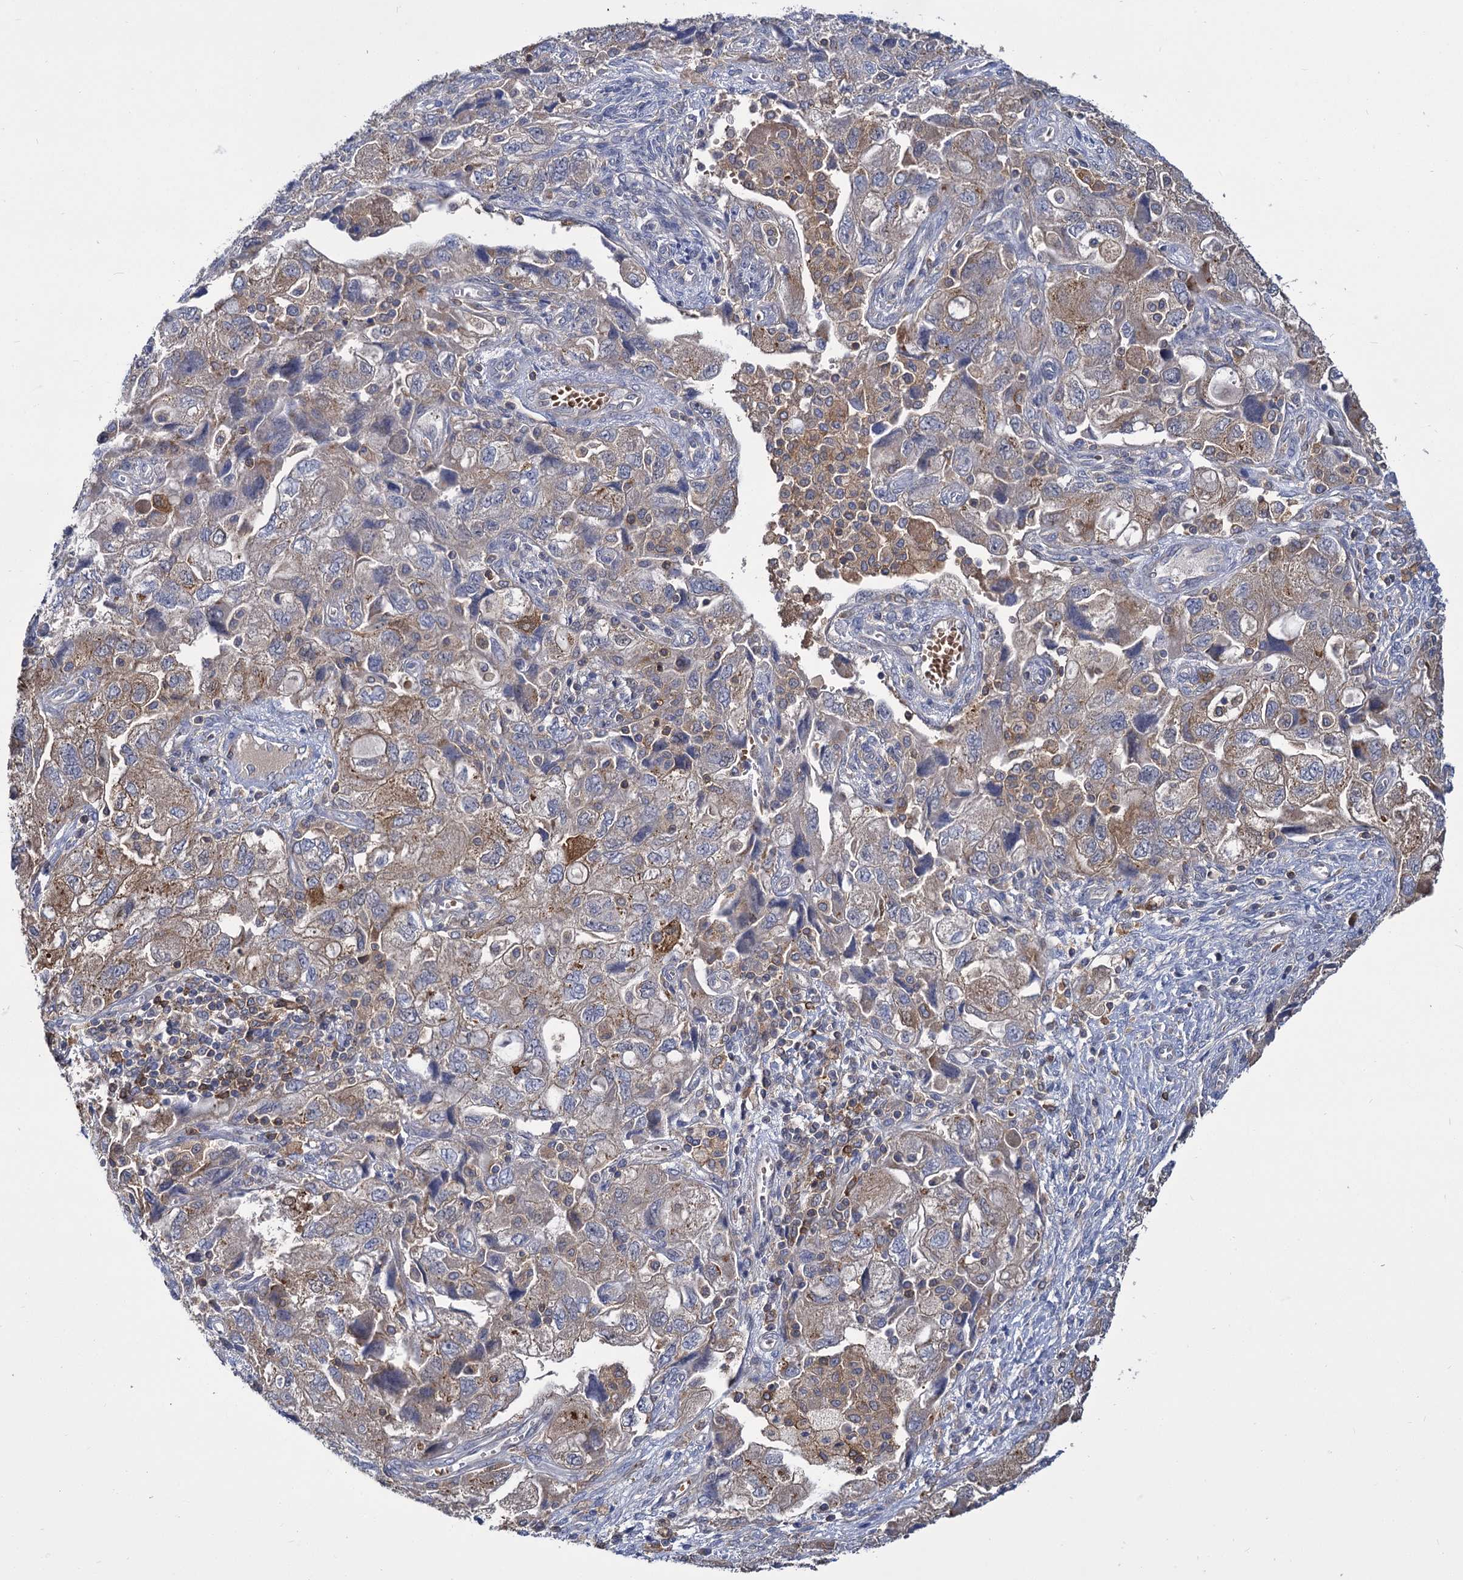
{"staining": {"intensity": "weak", "quantity": "<25%", "location": "cytoplasmic/membranous"}, "tissue": "ovarian cancer", "cell_type": "Tumor cells", "image_type": "cancer", "snomed": [{"axis": "morphology", "description": "Carcinoma, NOS"}, {"axis": "morphology", "description": "Cystadenocarcinoma, serous, NOS"}, {"axis": "topography", "description": "Ovary"}], "caption": "IHC image of neoplastic tissue: ovarian cancer stained with DAB (3,3'-diaminobenzidine) demonstrates no significant protein positivity in tumor cells. Nuclei are stained in blue.", "gene": "GCLC", "patient": {"sex": "female", "age": 69}}